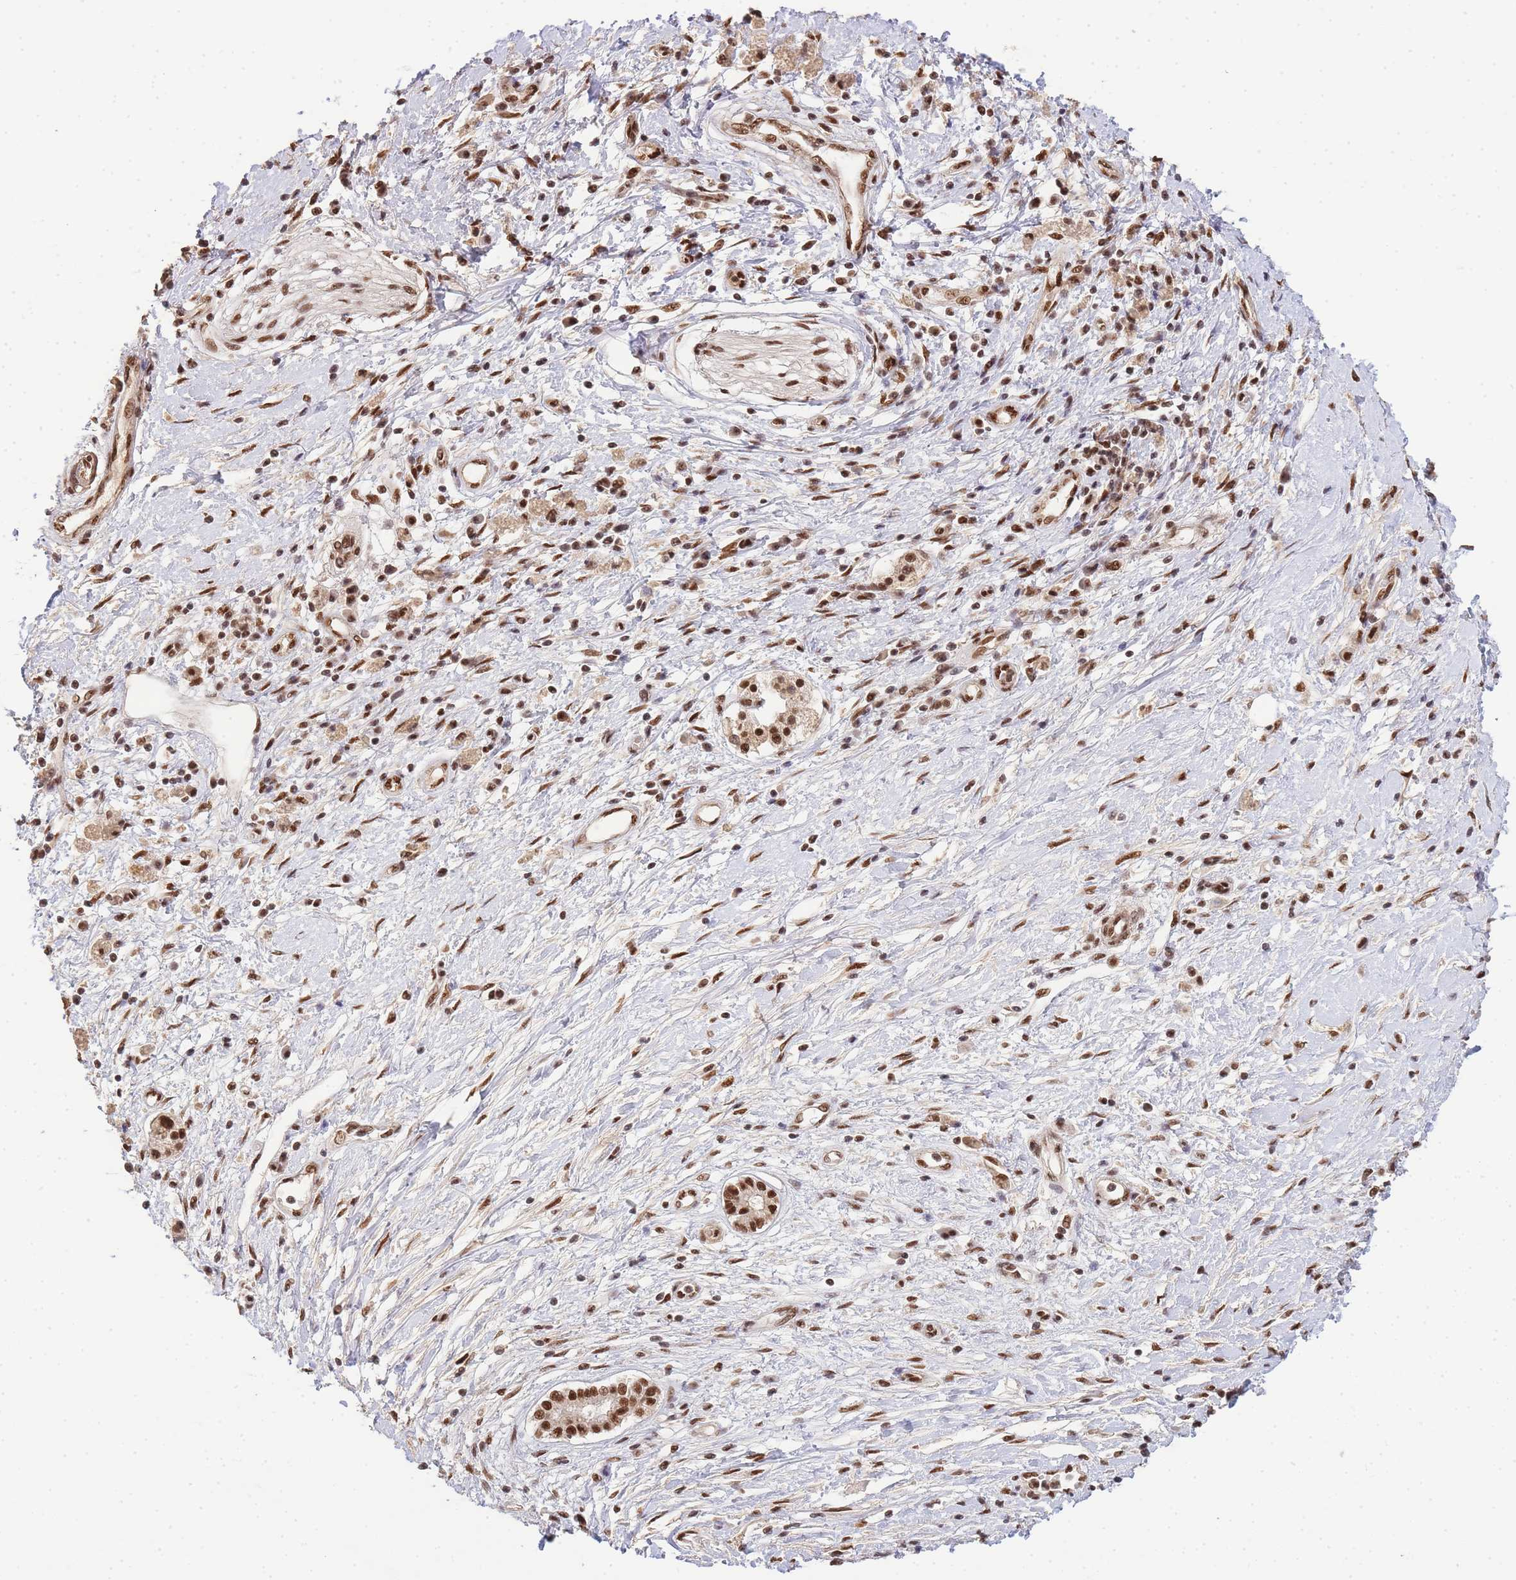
{"staining": {"intensity": "strong", "quantity": ">75%", "location": "nuclear"}, "tissue": "pancreatic cancer", "cell_type": "Tumor cells", "image_type": "cancer", "snomed": [{"axis": "morphology", "description": "Adenocarcinoma, NOS"}, {"axis": "topography", "description": "Pancreas"}], "caption": "Immunohistochemistry (DAB (3,3'-diaminobenzidine)) staining of human pancreatic cancer (adenocarcinoma) displays strong nuclear protein expression in approximately >75% of tumor cells.", "gene": "PRKDC", "patient": {"sex": "male", "age": 68}}